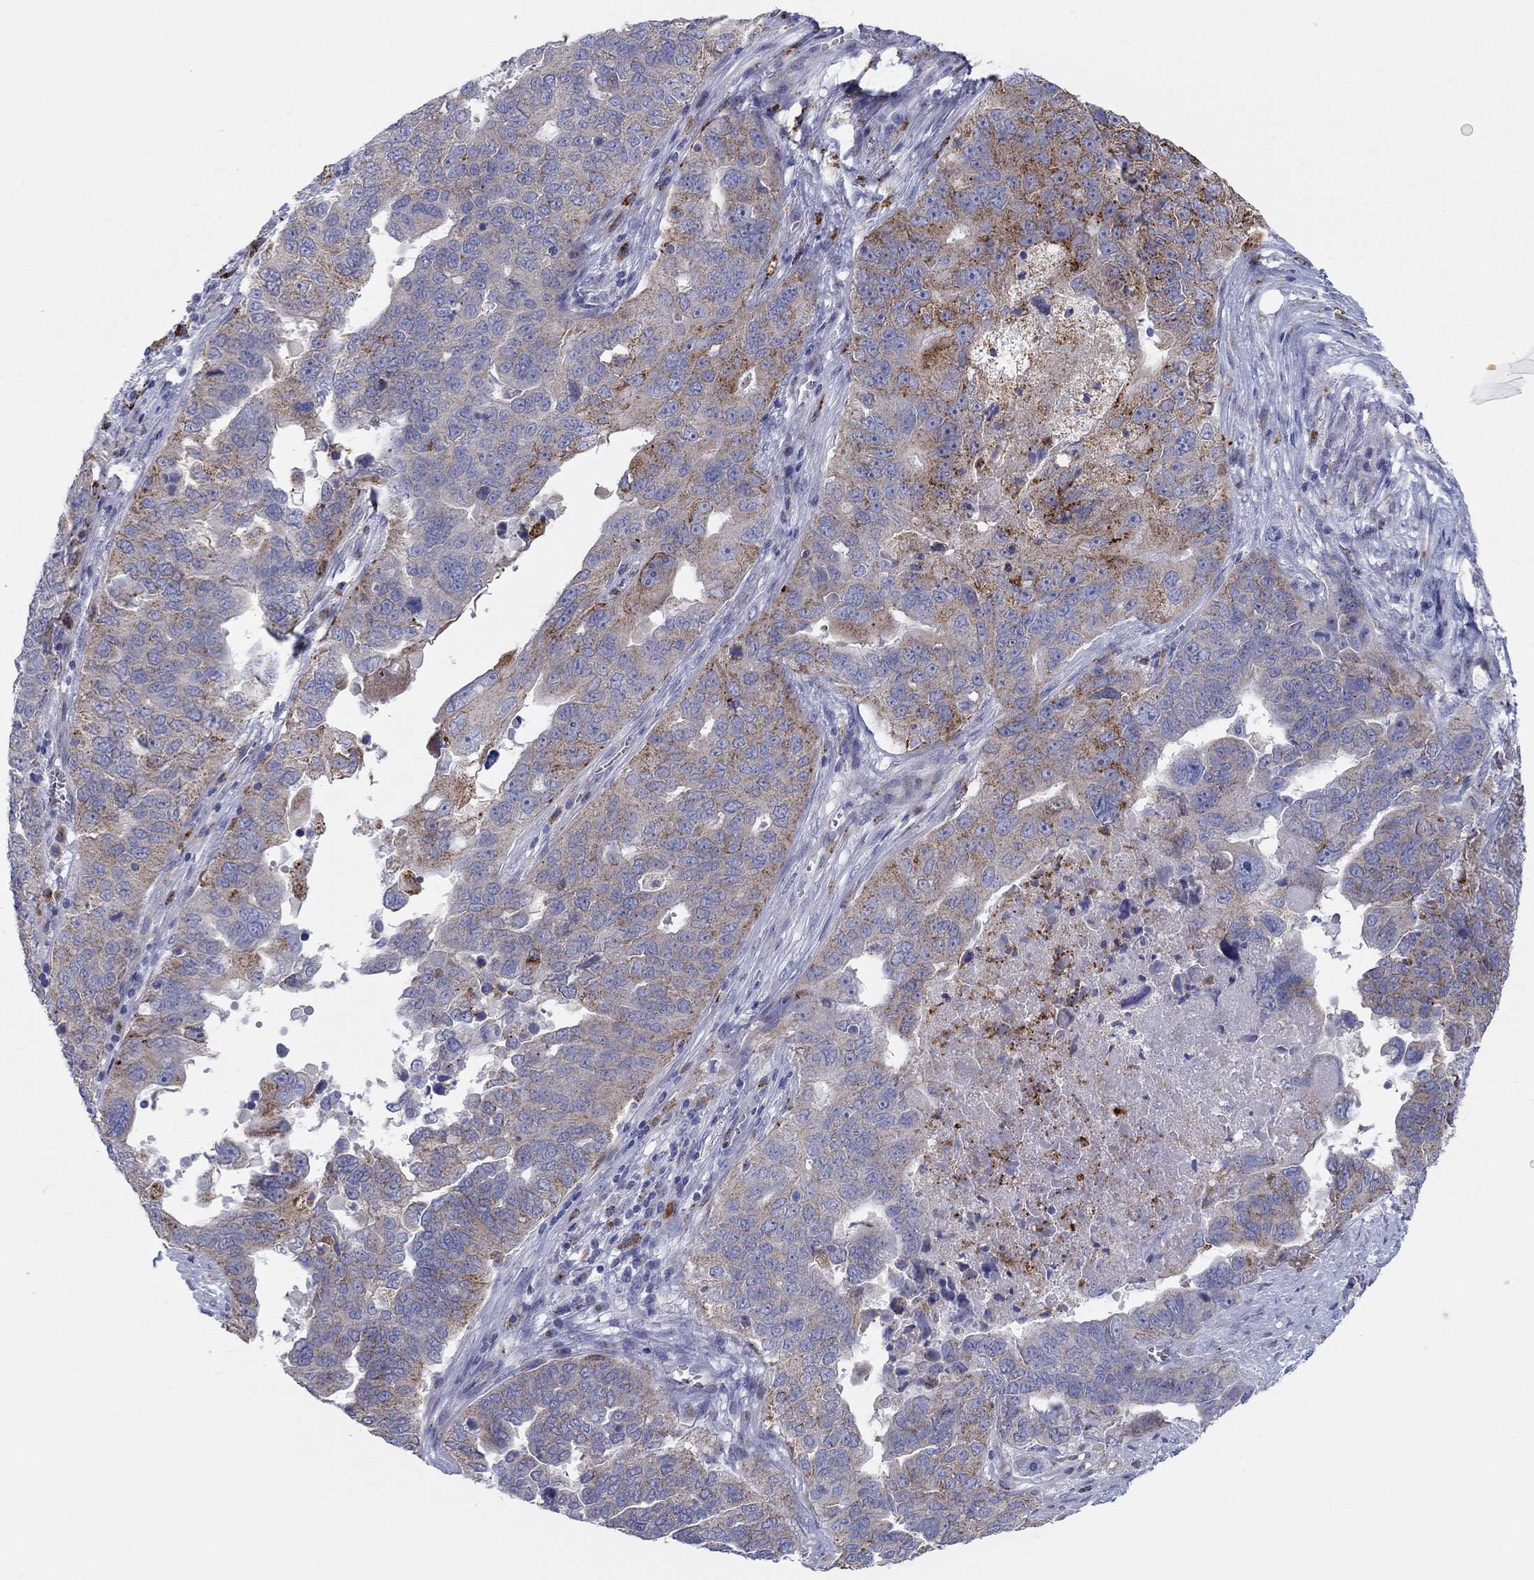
{"staining": {"intensity": "strong", "quantity": "<25%", "location": "cytoplasmic/membranous"}, "tissue": "ovarian cancer", "cell_type": "Tumor cells", "image_type": "cancer", "snomed": [{"axis": "morphology", "description": "Carcinoma, endometroid"}, {"axis": "topography", "description": "Soft tissue"}, {"axis": "topography", "description": "Ovary"}], "caption": "Approximately <25% of tumor cells in human ovarian cancer demonstrate strong cytoplasmic/membranous protein positivity as visualized by brown immunohistochemical staining.", "gene": "BCO2", "patient": {"sex": "female", "age": 52}}